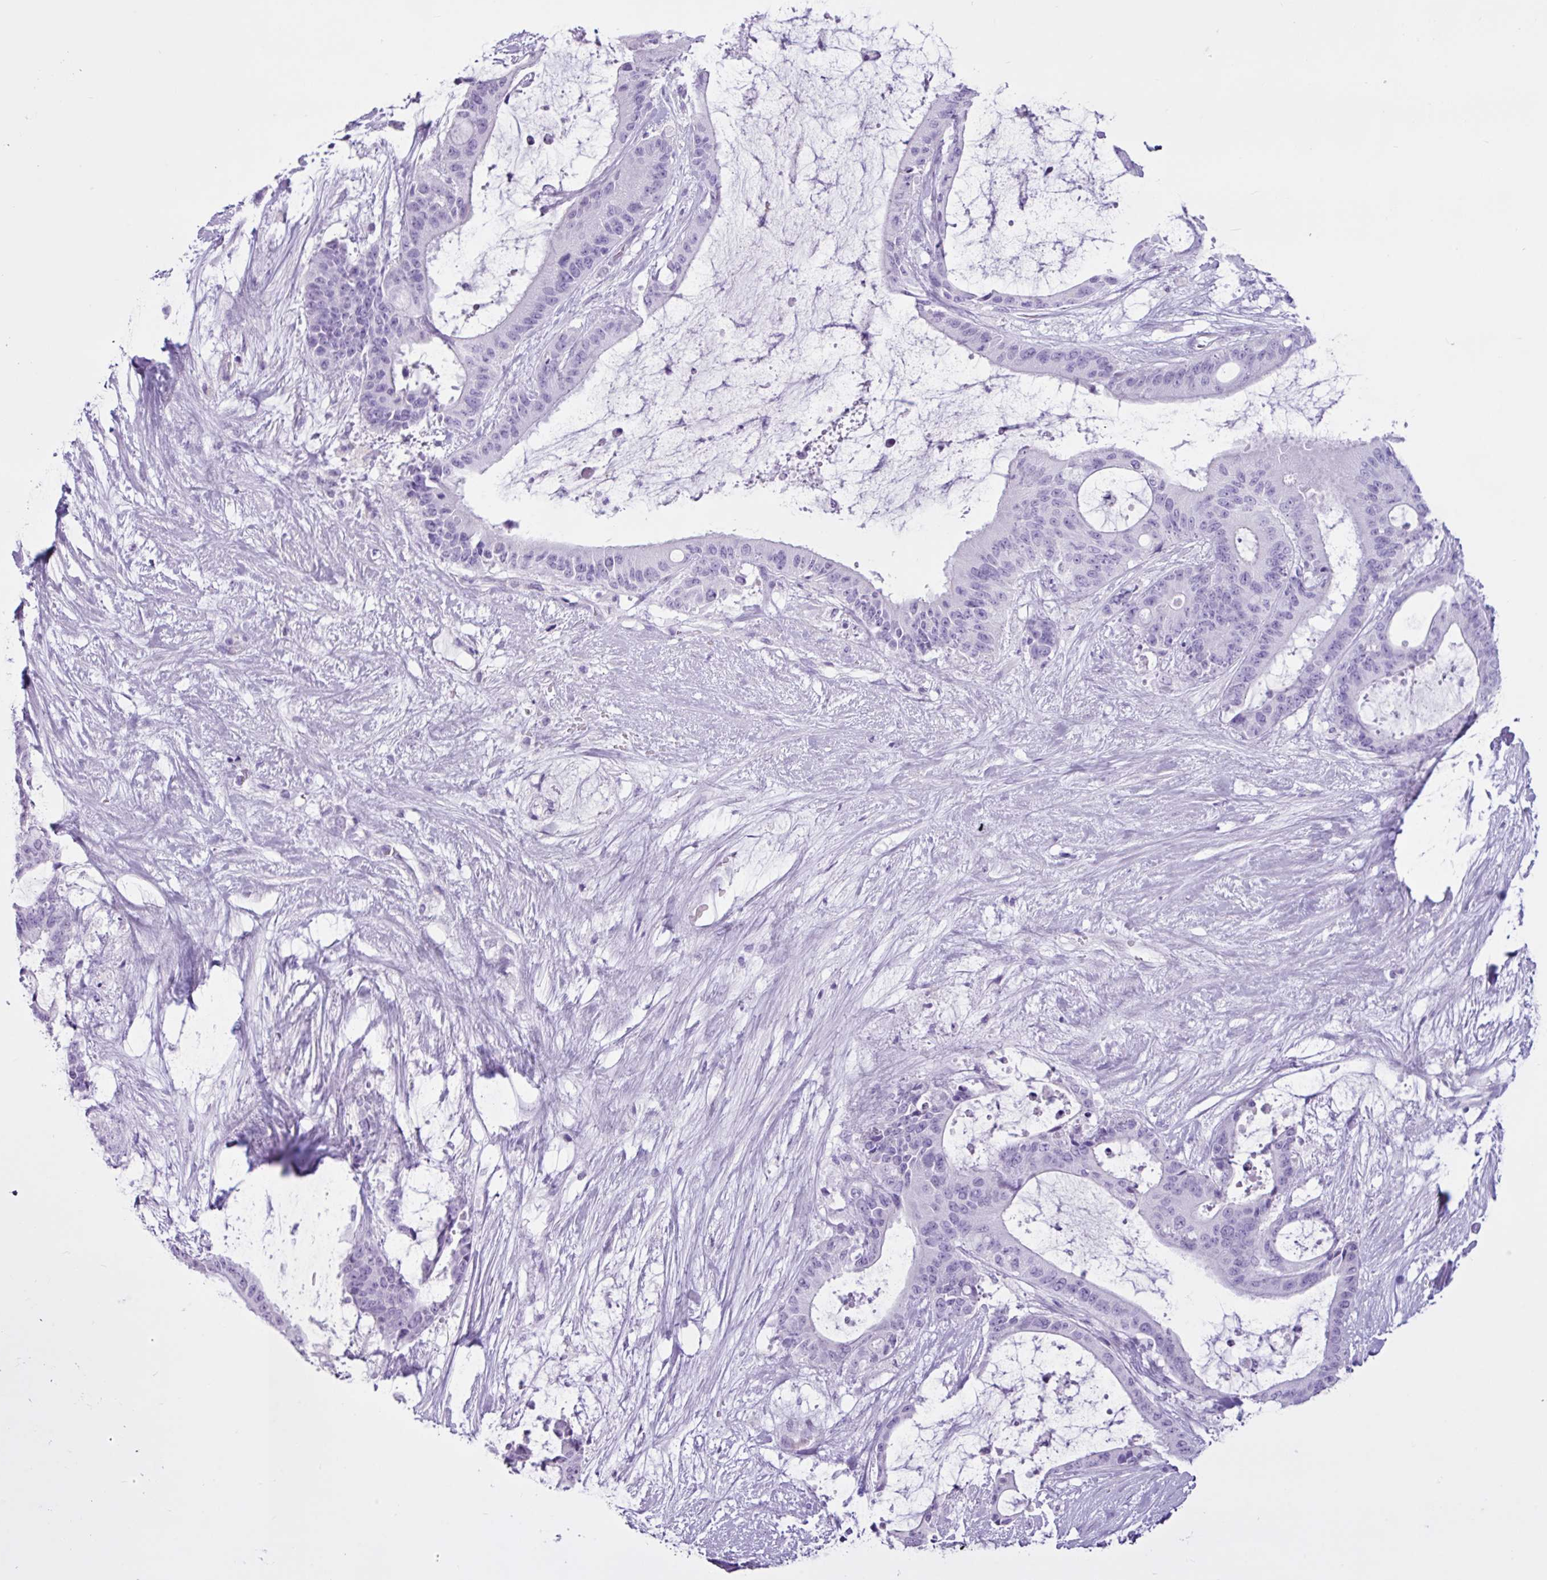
{"staining": {"intensity": "negative", "quantity": "none", "location": "none"}, "tissue": "liver cancer", "cell_type": "Tumor cells", "image_type": "cancer", "snomed": [{"axis": "morphology", "description": "Normal tissue, NOS"}, {"axis": "morphology", "description": "Cholangiocarcinoma"}, {"axis": "topography", "description": "Liver"}, {"axis": "topography", "description": "Peripheral nerve tissue"}], "caption": "DAB immunohistochemical staining of liver cholangiocarcinoma shows no significant expression in tumor cells.", "gene": "PGR", "patient": {"sex": "female", "age": 73}}